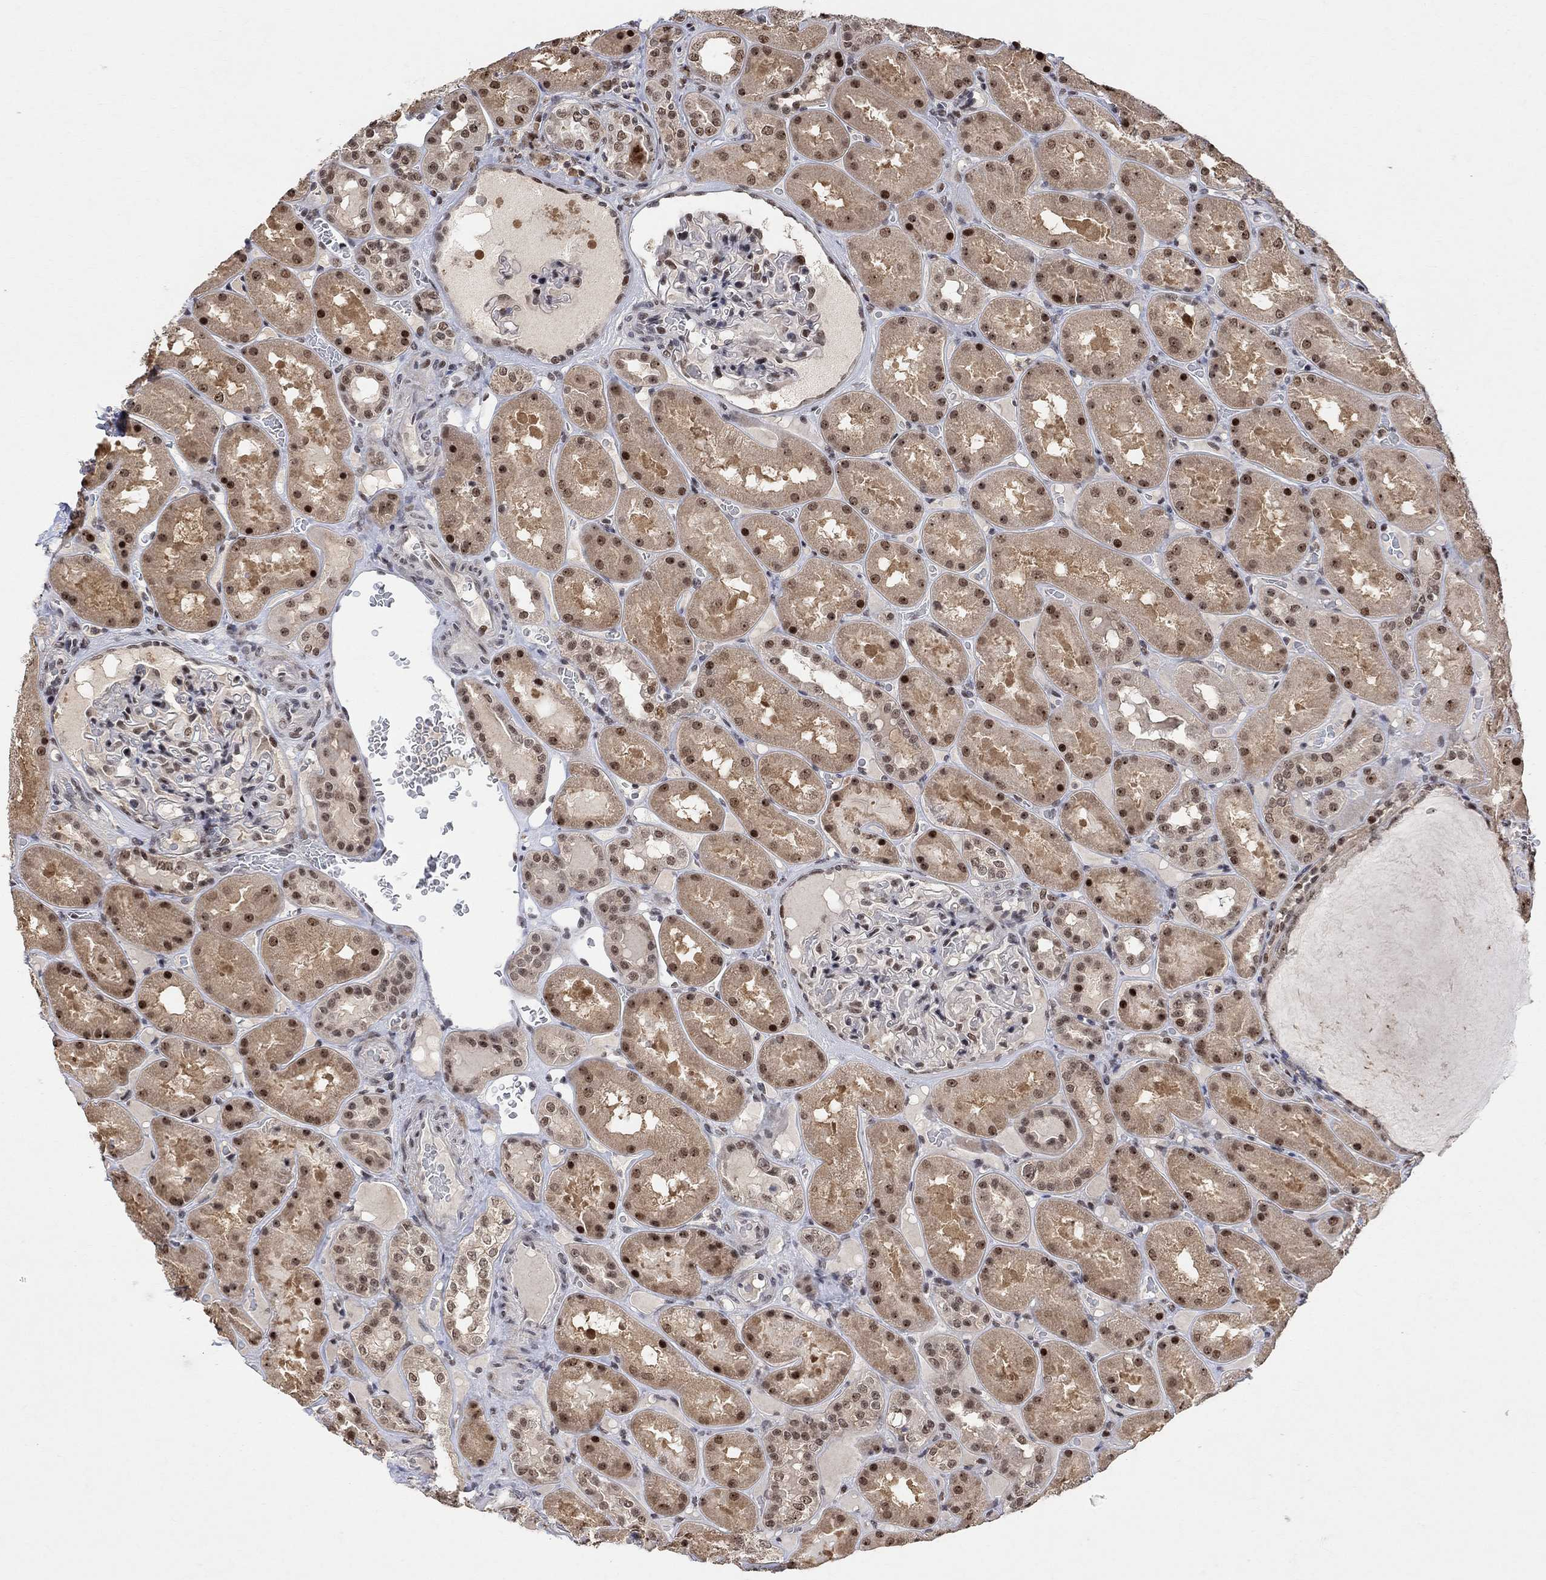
{"staining": {"intensity": "moderate", "quantity": "<25%", "location": "nuclear"}, "tissue": "kidney", "cell_type": "Cells in glomeruli", "image_type": "normal", "snomed": [{"axis": "morphology", "description": "Normal tissue, NOS"}, {"axis": "topography", "description": "Kidney"}], "caption": "A high-resolution micrograph shows immunohistochemistry (IHC) staining of unremarkable kidney, which displays moderate nuclear positivity in about <25% of cells in glomeruli. The staining was performed using DAB (3,3'-diaminobenzidine) to visualize the protein expression in brown, while the nuclei were stained in blue with hematoxylin (Magnification: 20x).", "gene": "E4F1", "patient": {"sex": "male", "age": 73}}